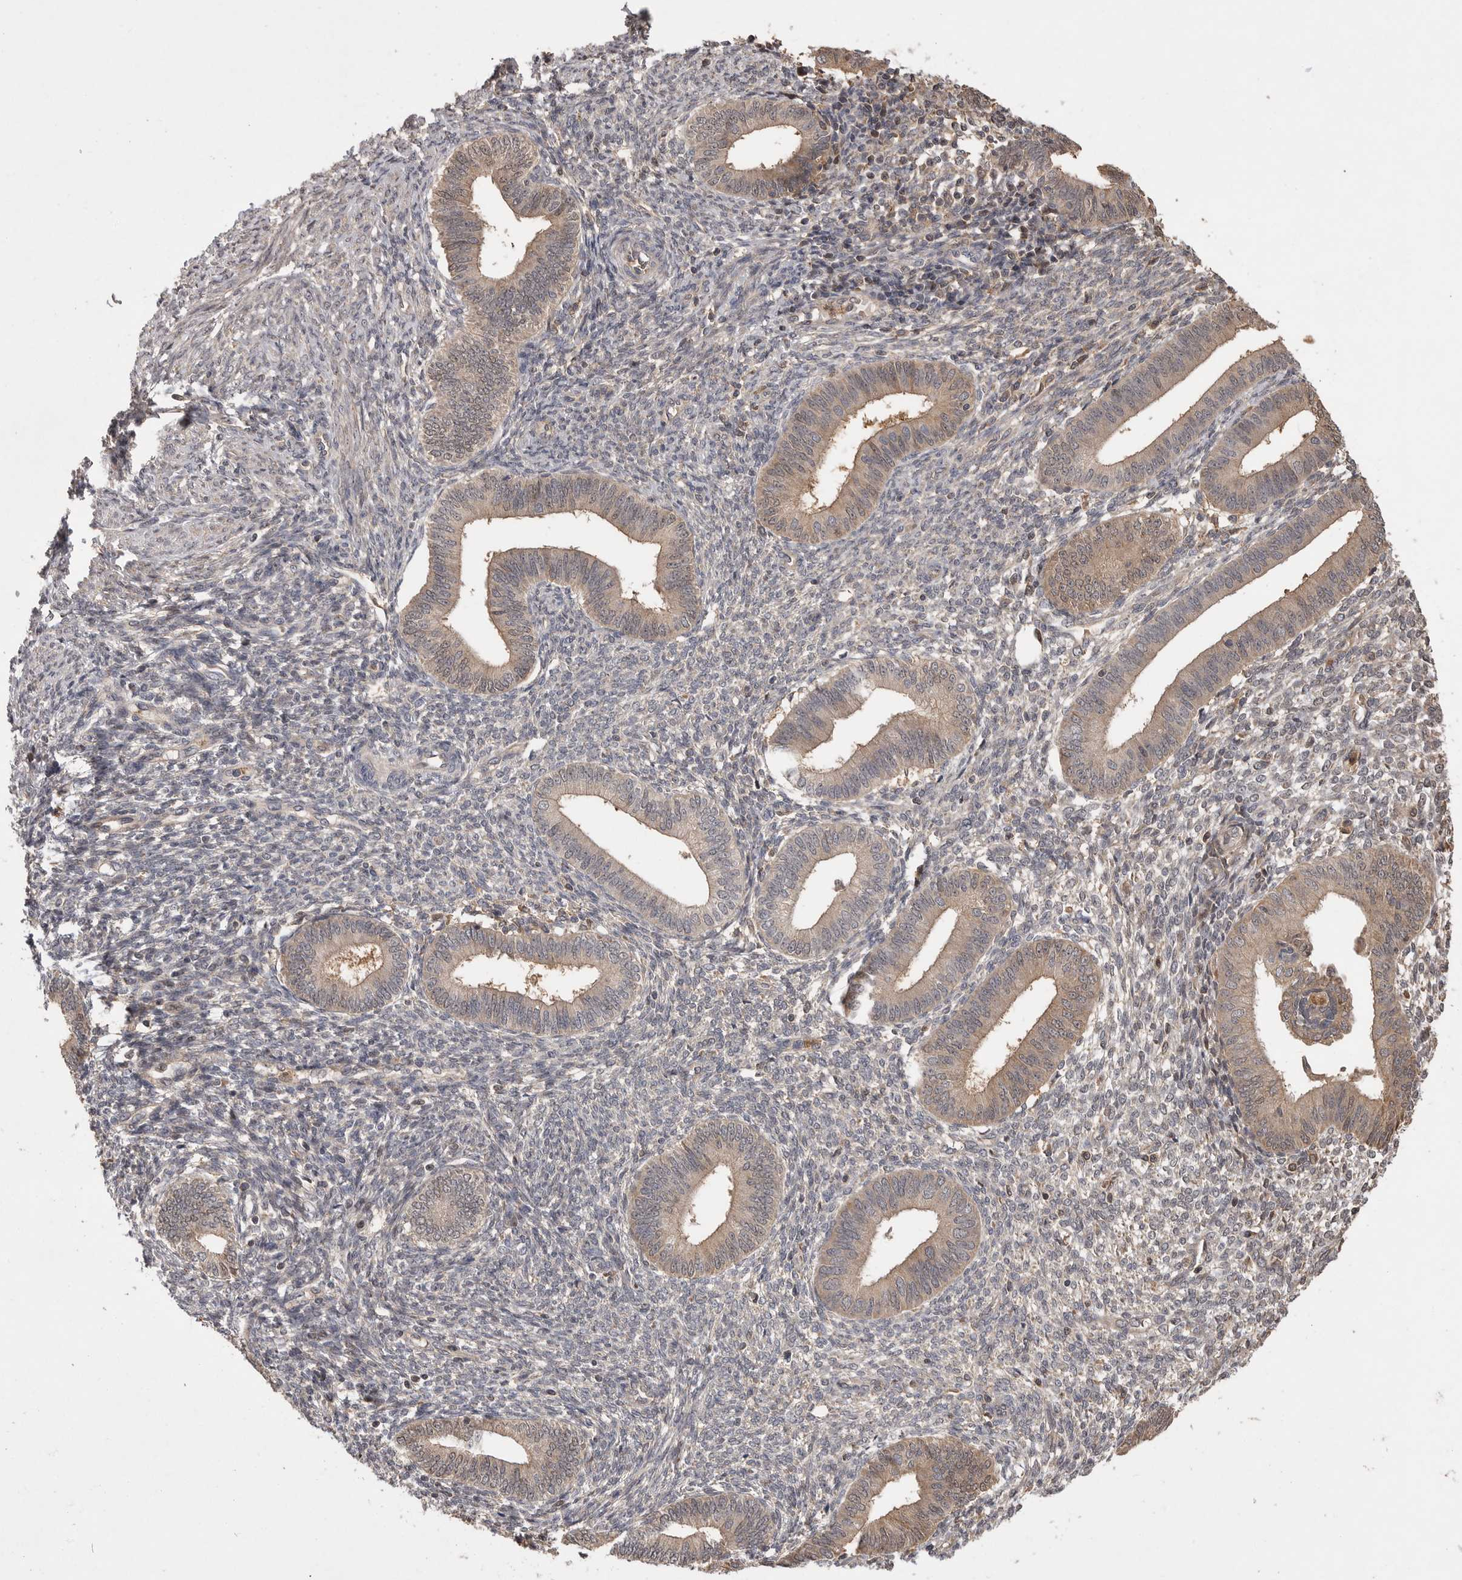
{"staining": {"intensity": "negative", "quantity": "none", "location": "none"}, "tissue": "endometrium", "cell_type": "Cells in endometrial stroma", "image_type": "normal", "snomed": [{"axis": "morphology", "description": "Normal tissue, NOS"}, {"axis": "topography", "description": "Endometrium"}], "caption": "The micrograph reveals no staining of cells in endometrial stroma in normal endometrium.", "gene": "VN1R4", "patient": {"sex": "female", "age": 46}}